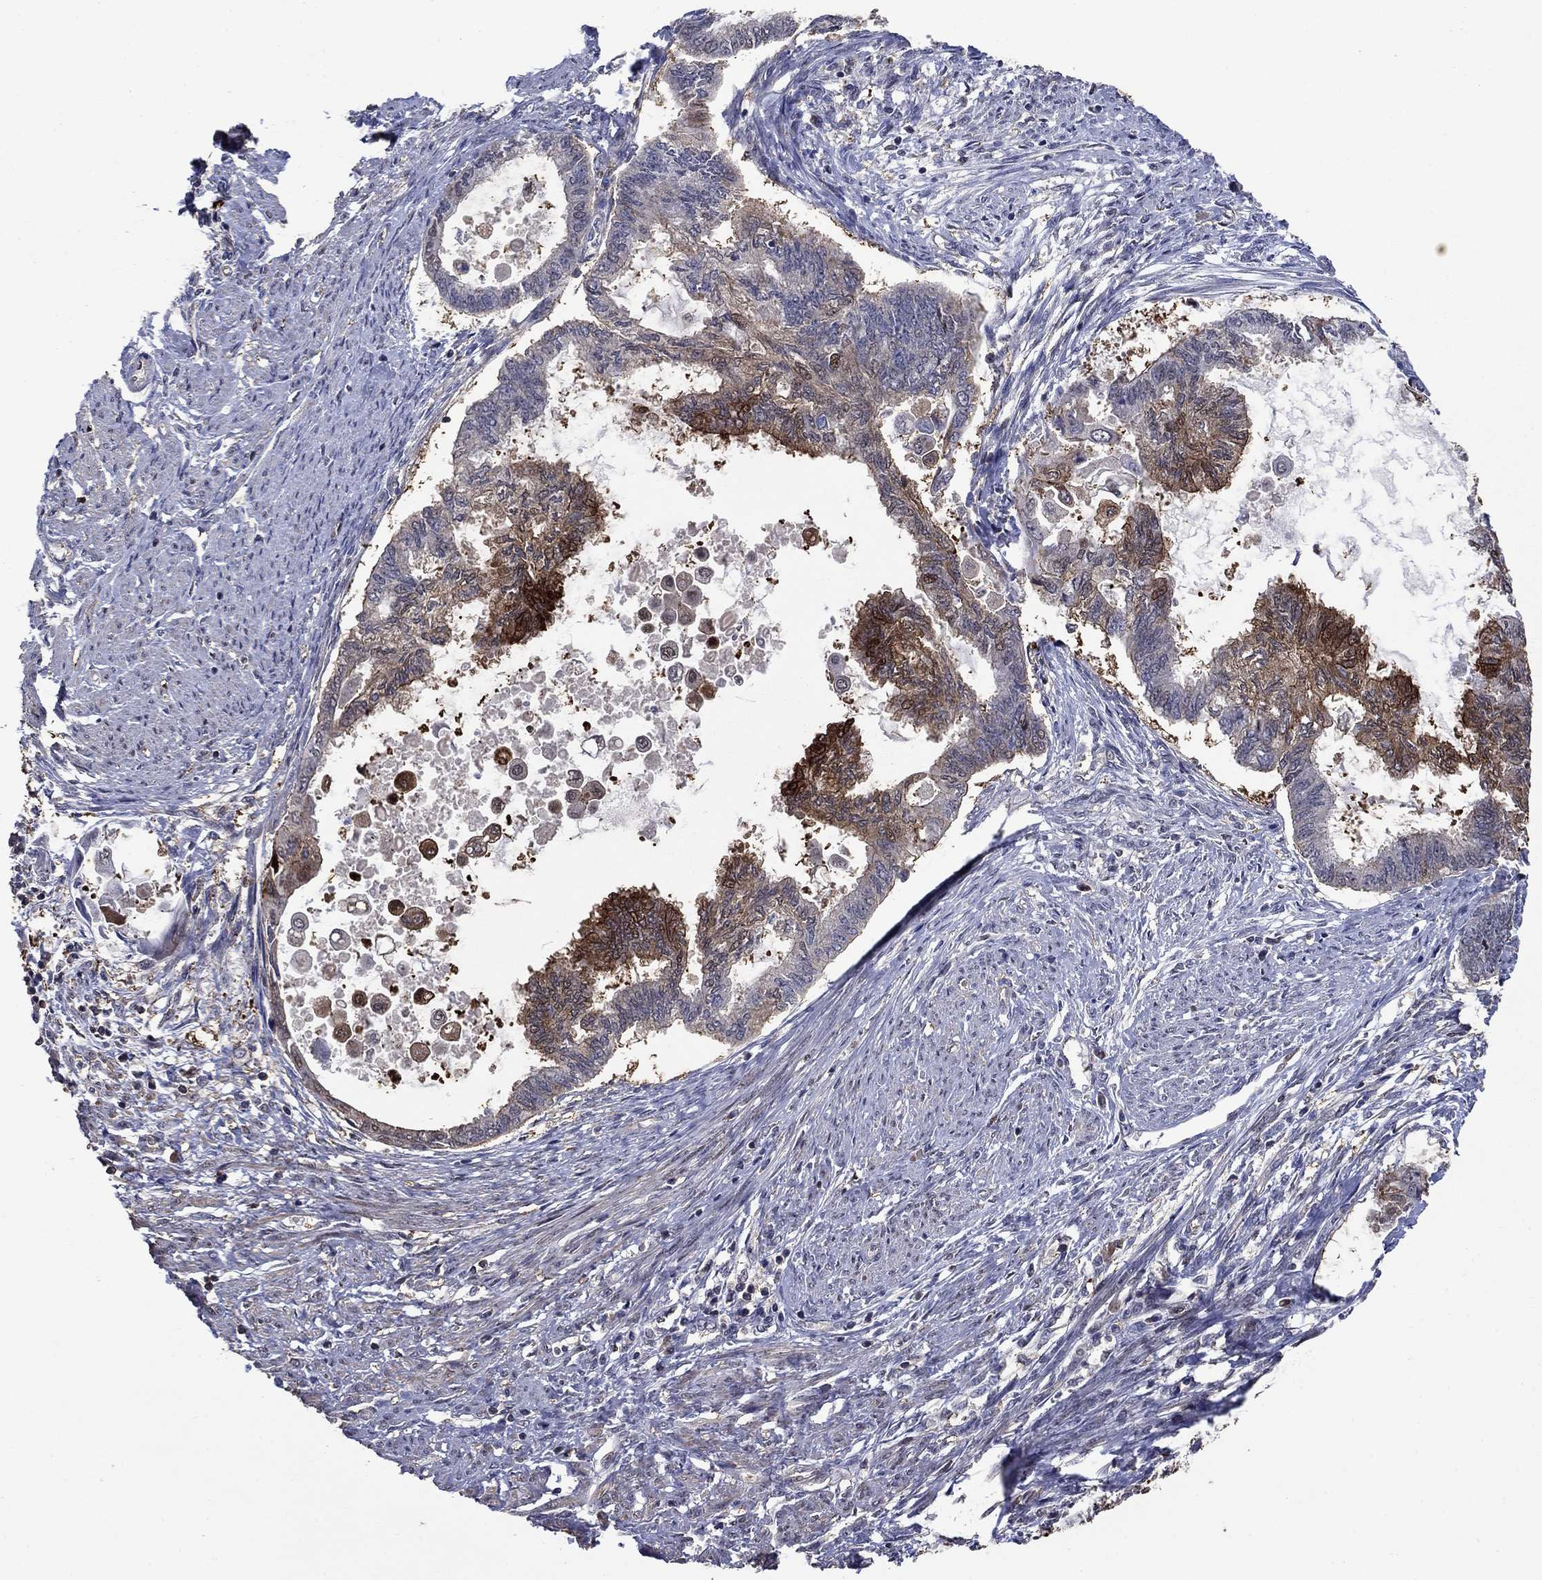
{"staining": {"intensity": "strong", "quantity": "<25%", "location": "cytoplasmic/membranous"}, "tissue": "endometrial cancer", "cell_type": "Tumor cells", "image_type": "cancer", "snomed": [{"axis": "morphology", "description": "Adenocarcinoma, NOS"}, {"axis": "topography", "description": "Endometrium"}], "caption": "Strong cytoplasmic/membranous expression is seen in about <25% of tumor cells in endometrial cancer.", "gene": "DVL1", "patient": {"sex": "female", "age": 86}}